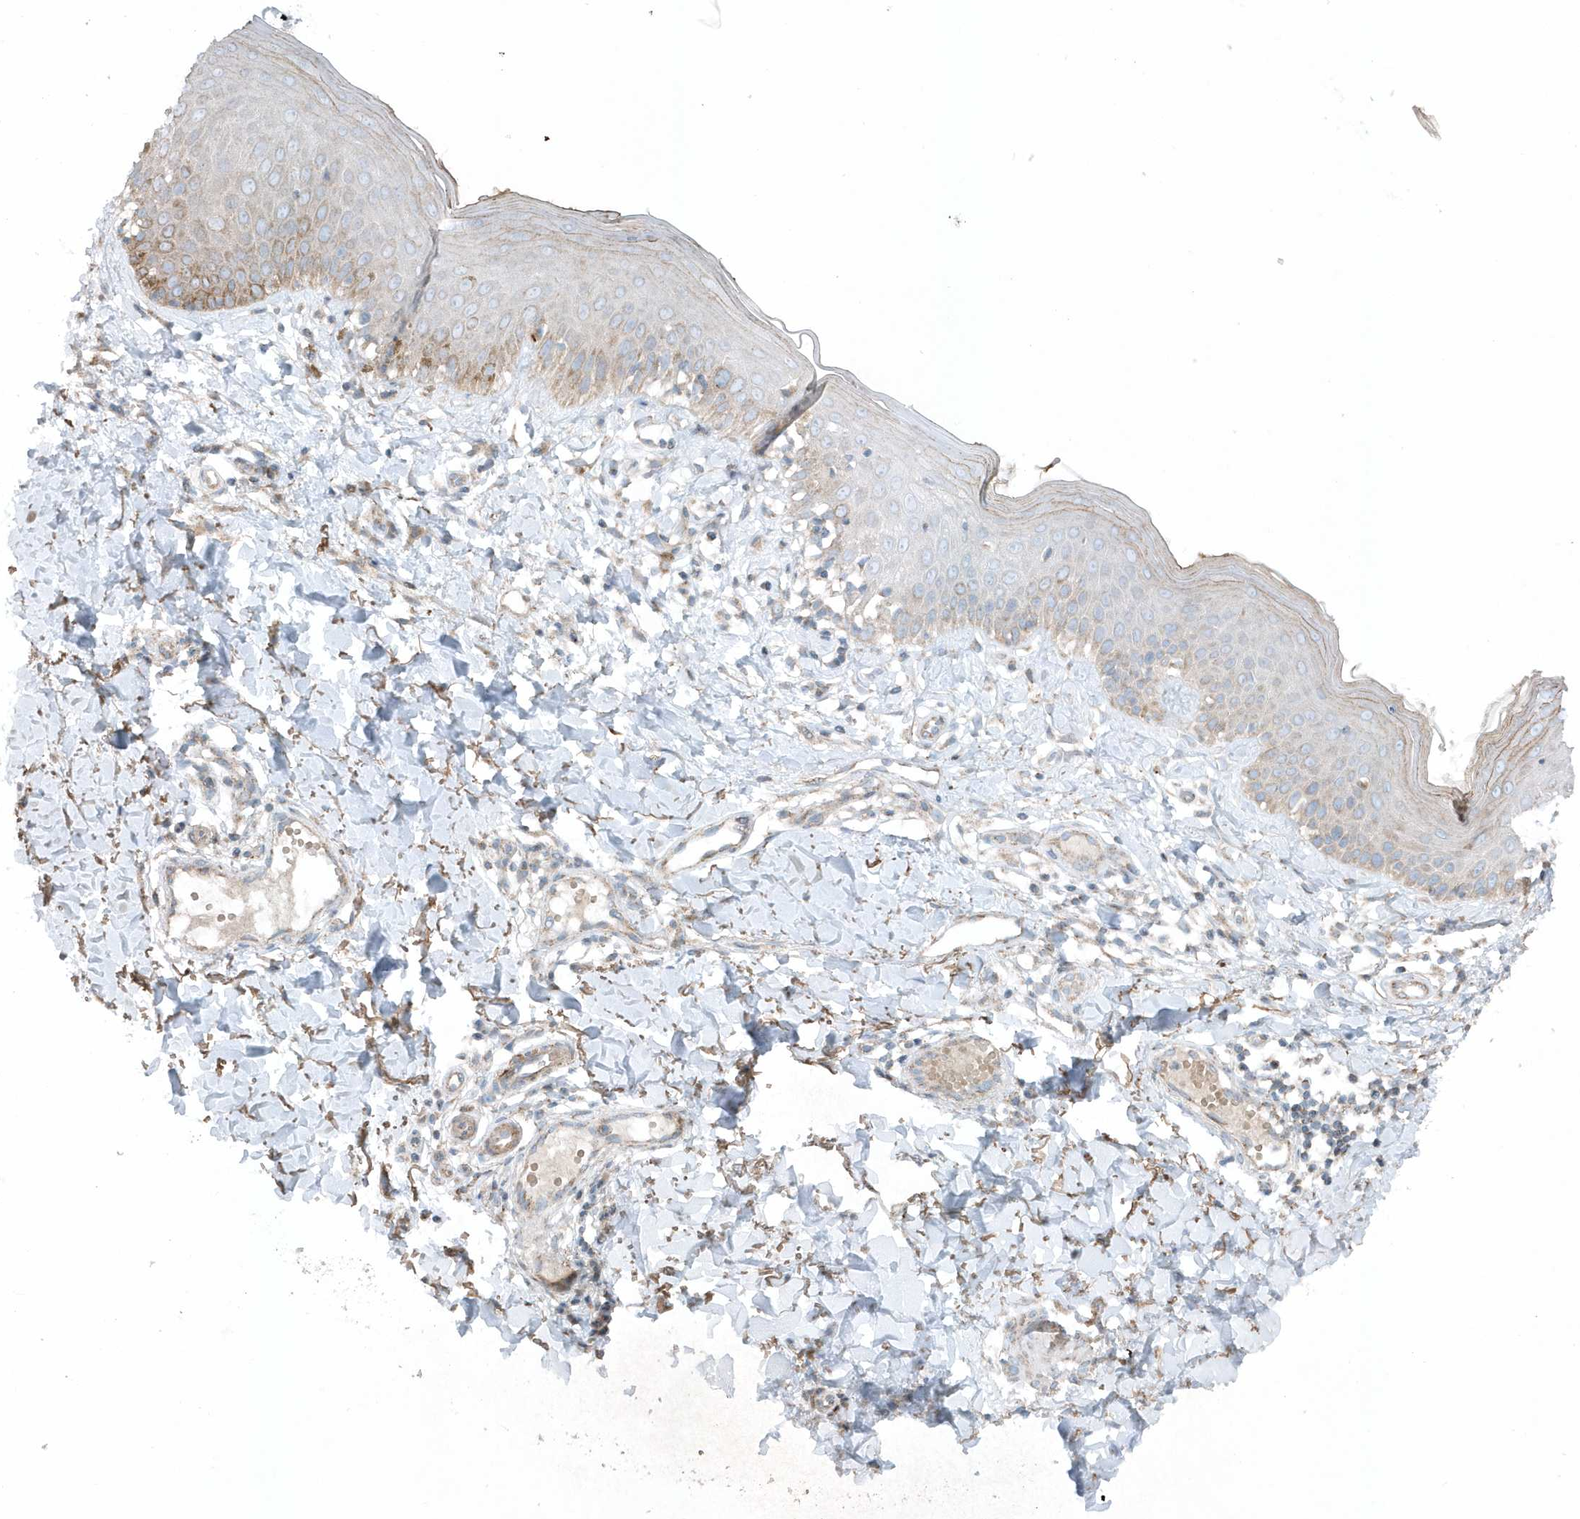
{"staining": {"intensity": "moderate", "quantity": ">75%", "location": "cytoplasmic/membranous"}, "tissue": "skin", "cell_type": "Fibroblasts", "image_type": "normal", "snomed": [{"axis": "morphology", "description": "Normal tissue, NOS"}, {"axis": "topography", "description": "Skin"}], "caption": "Human skin stained for a protein (brown) displays moderate cytoplasmic/membranous positive staining in approximately >75% of fibroblasts.", "gene": "SLC38A2", "patient": {"sex": "male", "age": 52}}